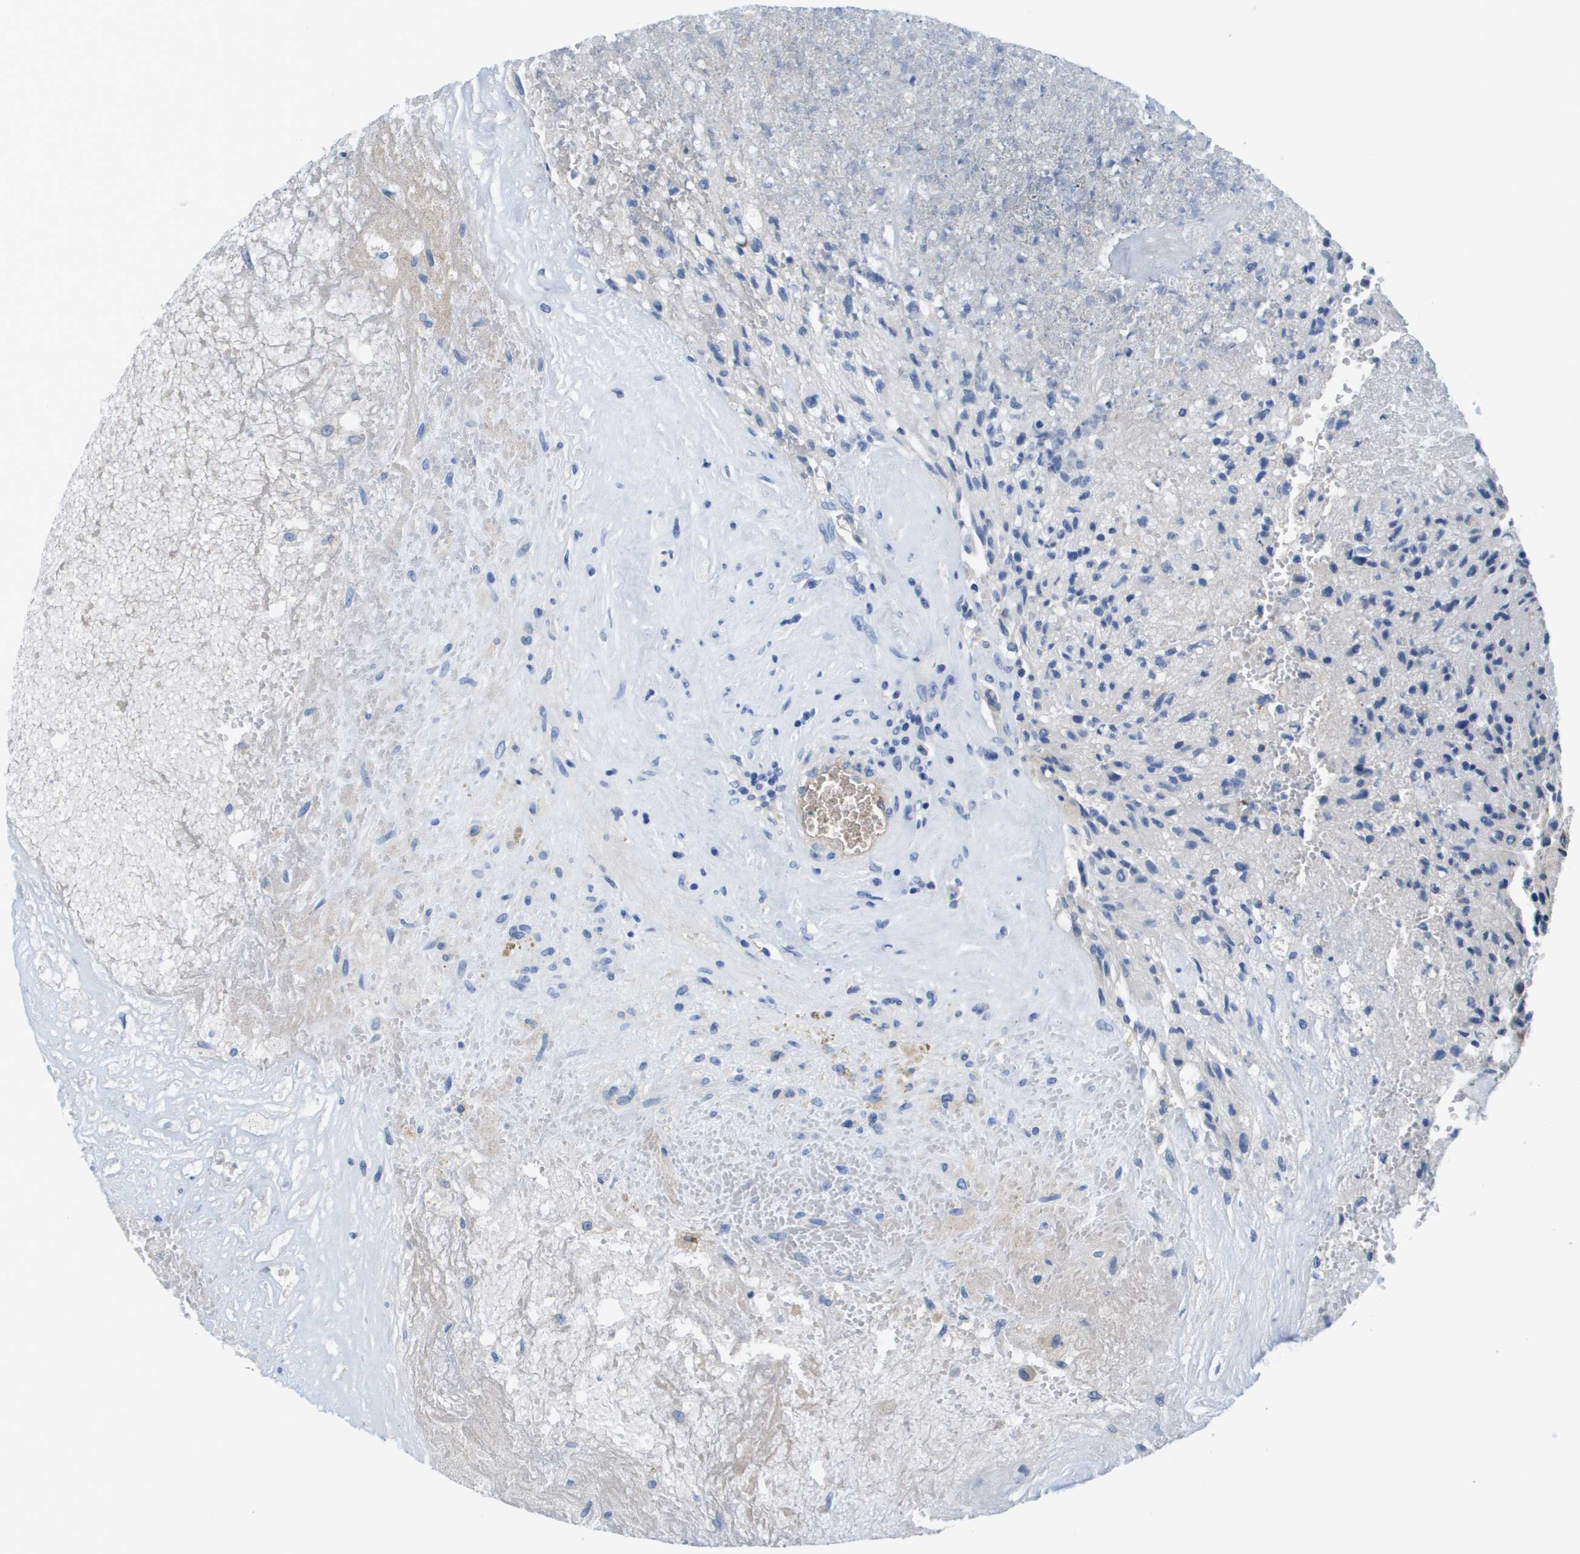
{"staining": {"intensity": "negative", "quantity": "none", "location": "none"}, "tissue": "glioma", "cell_type": "Tumor cells", "image_type": "cancer", "snomed": [{"axis": "morphology", "description": "Glioma, malignant, Low grade"}, {"axis": "topography", "description": "Brain"}], "caption": "Human malignant glioma (low-grade) stained for a protein using IHC exhibits no positivity in tumor cells.", "gene": "APOA1", "patient": {"sex": "male", "age": 77}}